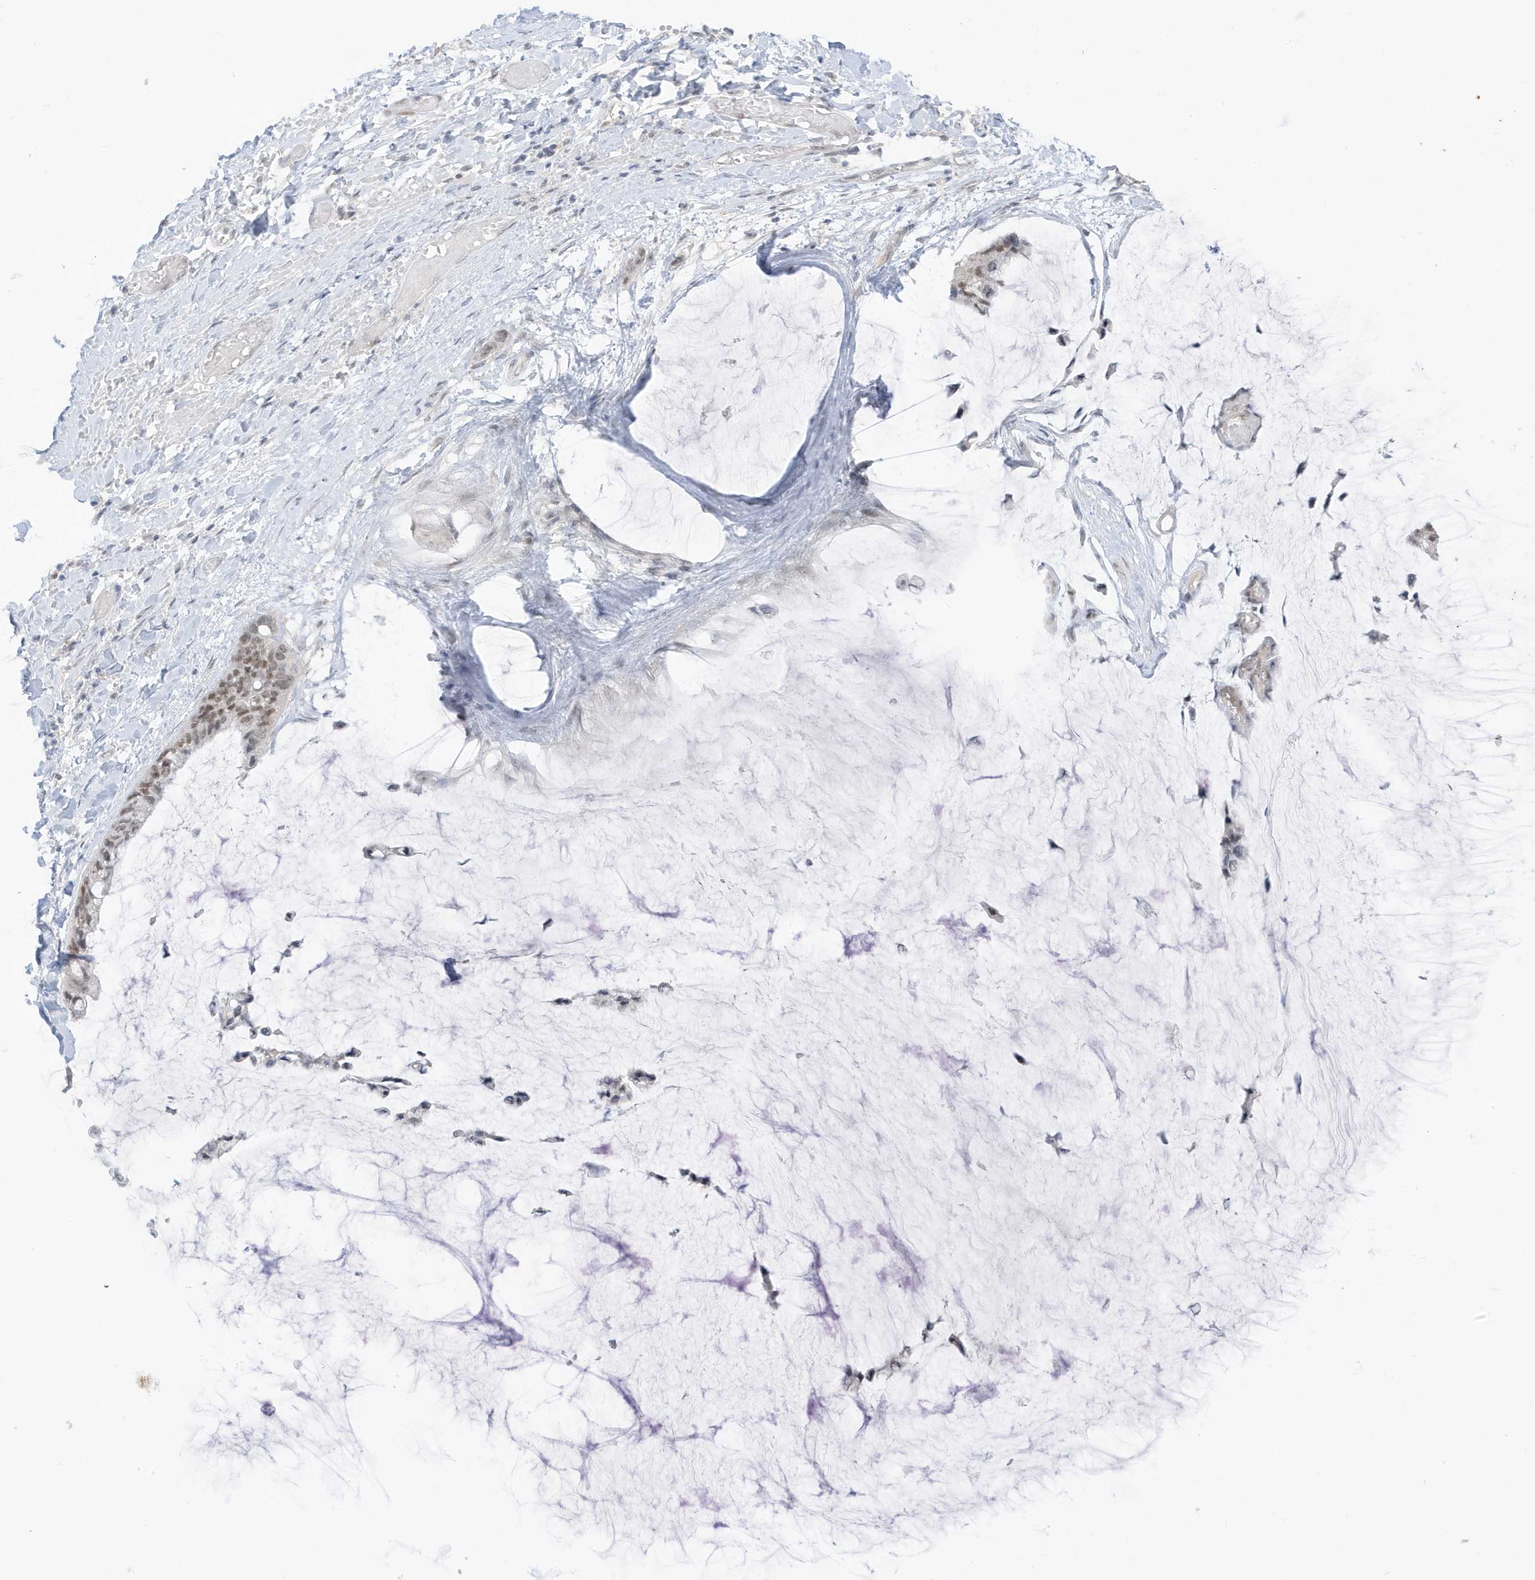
{"staining": {"intensity": "weak", "quantity": ">75%", "location": "nuclear"}, "tissue": "ovarian cancer", "cell_type": "Tumor cells", "image_type": "cancer", "snomed": [{"axis": "morphology", "description": "Cystadenocarcinoma, mucinous, NOS"}, {"axis": "topography", "description": "Ovary"}], "caption": "Immunohistochemistry (IHC) image of neoplastic tissue: ovarian cancer (mucinous cystadenocarcinoma) stained using immunohistochemistry shows low levels of weak protein expression localized specifically in the nuclear of tumor cells, appearing as a nuclear brown color.", "gene": "MSL3", "patient": {"sex": "female", "age": 39}}